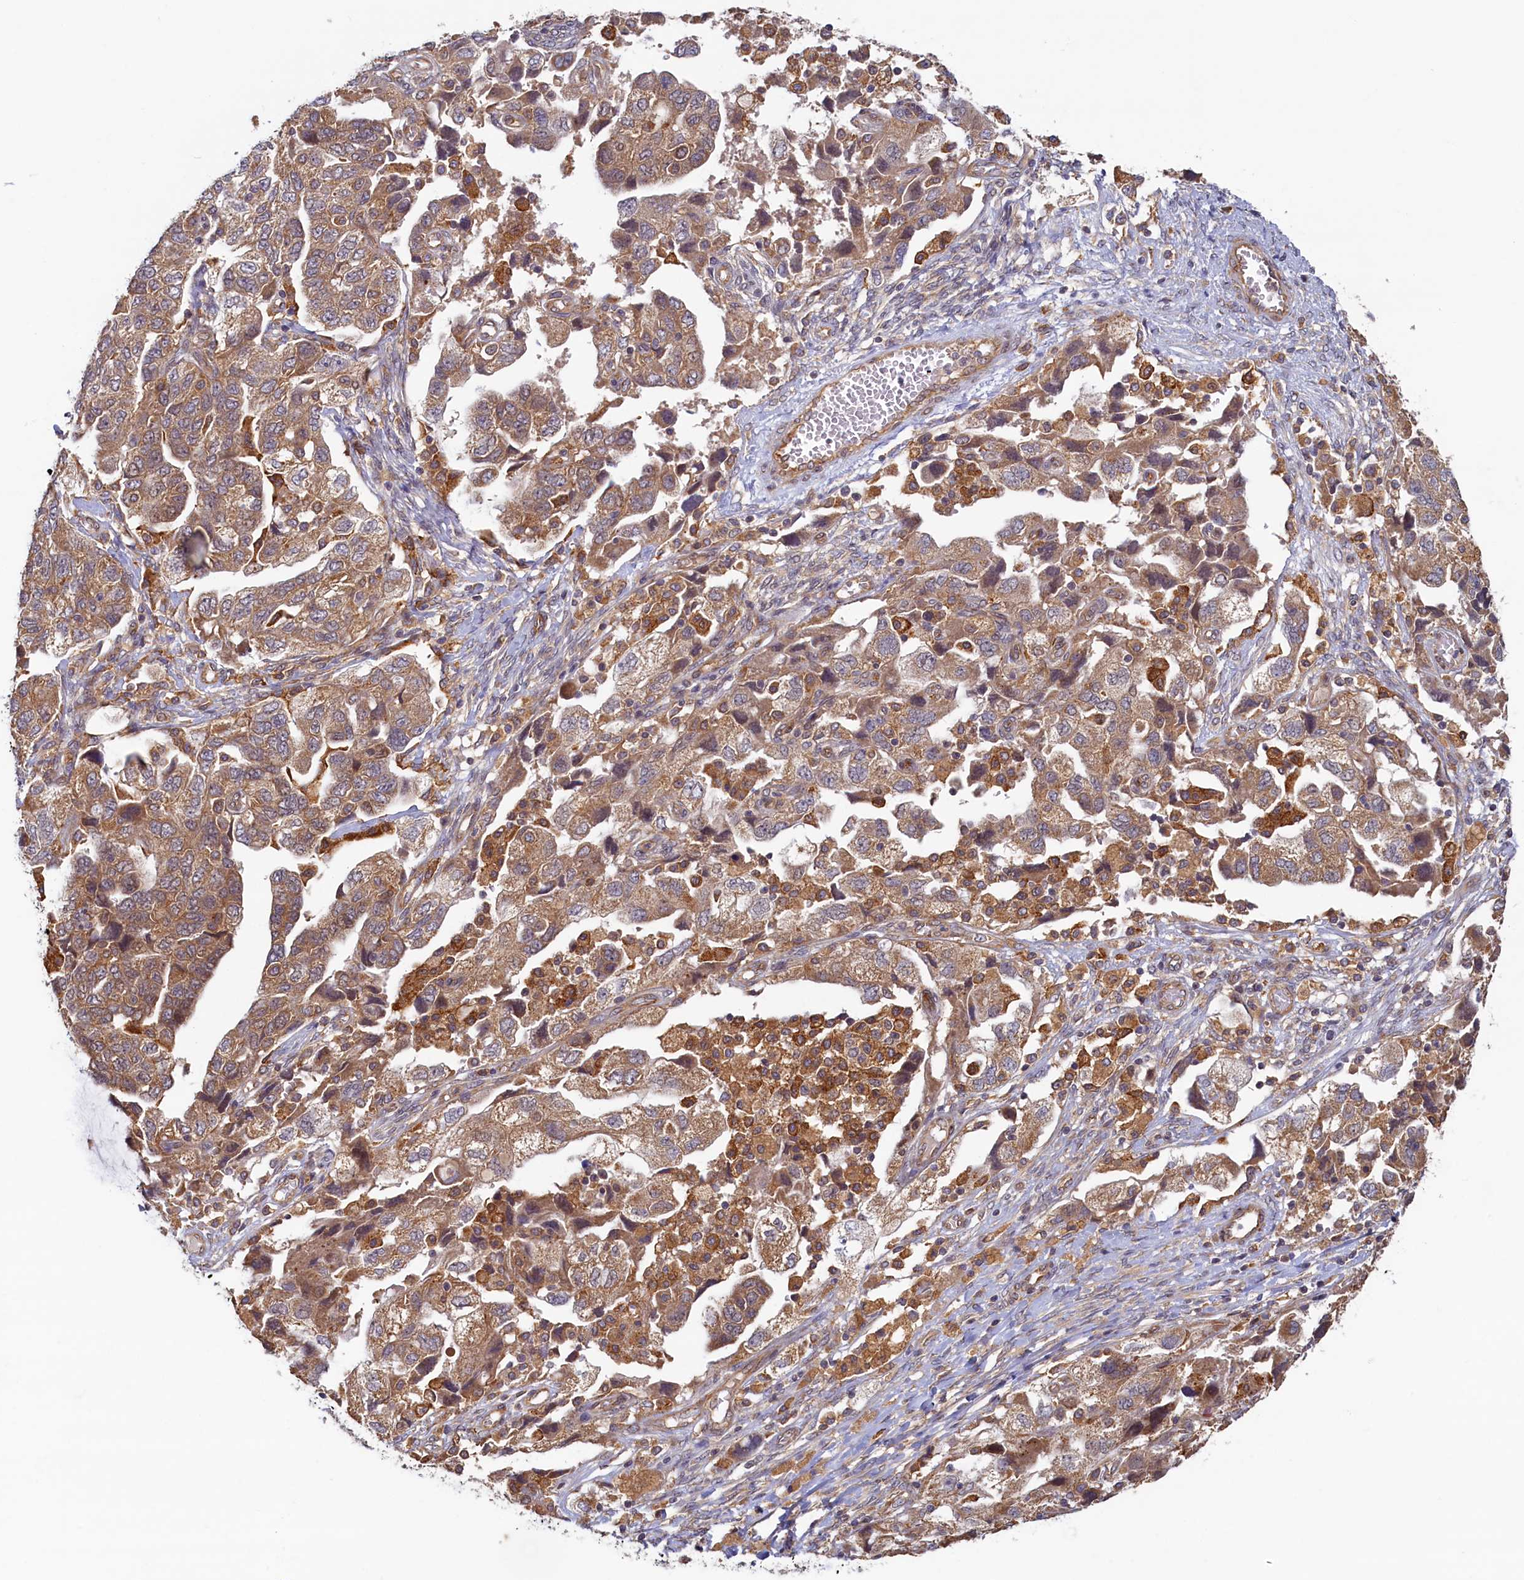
{"staining": {"intensity": "moderate", "quantity": ">75%", "location": "cytoplasmic/membranous"}, "tissue": "ovarian cancer", "cell_type": "Tumor cells", "image_type": "cancer", "snomed": [{"axis": "morphology", "description": "Carcinoma, NOS"}, {"axis": "morphology", "description": "Cystadenocarcinoma, serous, NOS"}, {"axis": "topography", "description": "Ovary"}], "caption": "This micrograph demonstrates ovarian cancer (carcinoma) stained with immunohistochemistry (IHC) to label a protein in brown. The cytoplasmic/membranous of tumor cells show moderate positivity for the protein. Nuclei are counter-stained blue.", "gene": "STX12", "patient": {"sex": "female", "age": 69}}